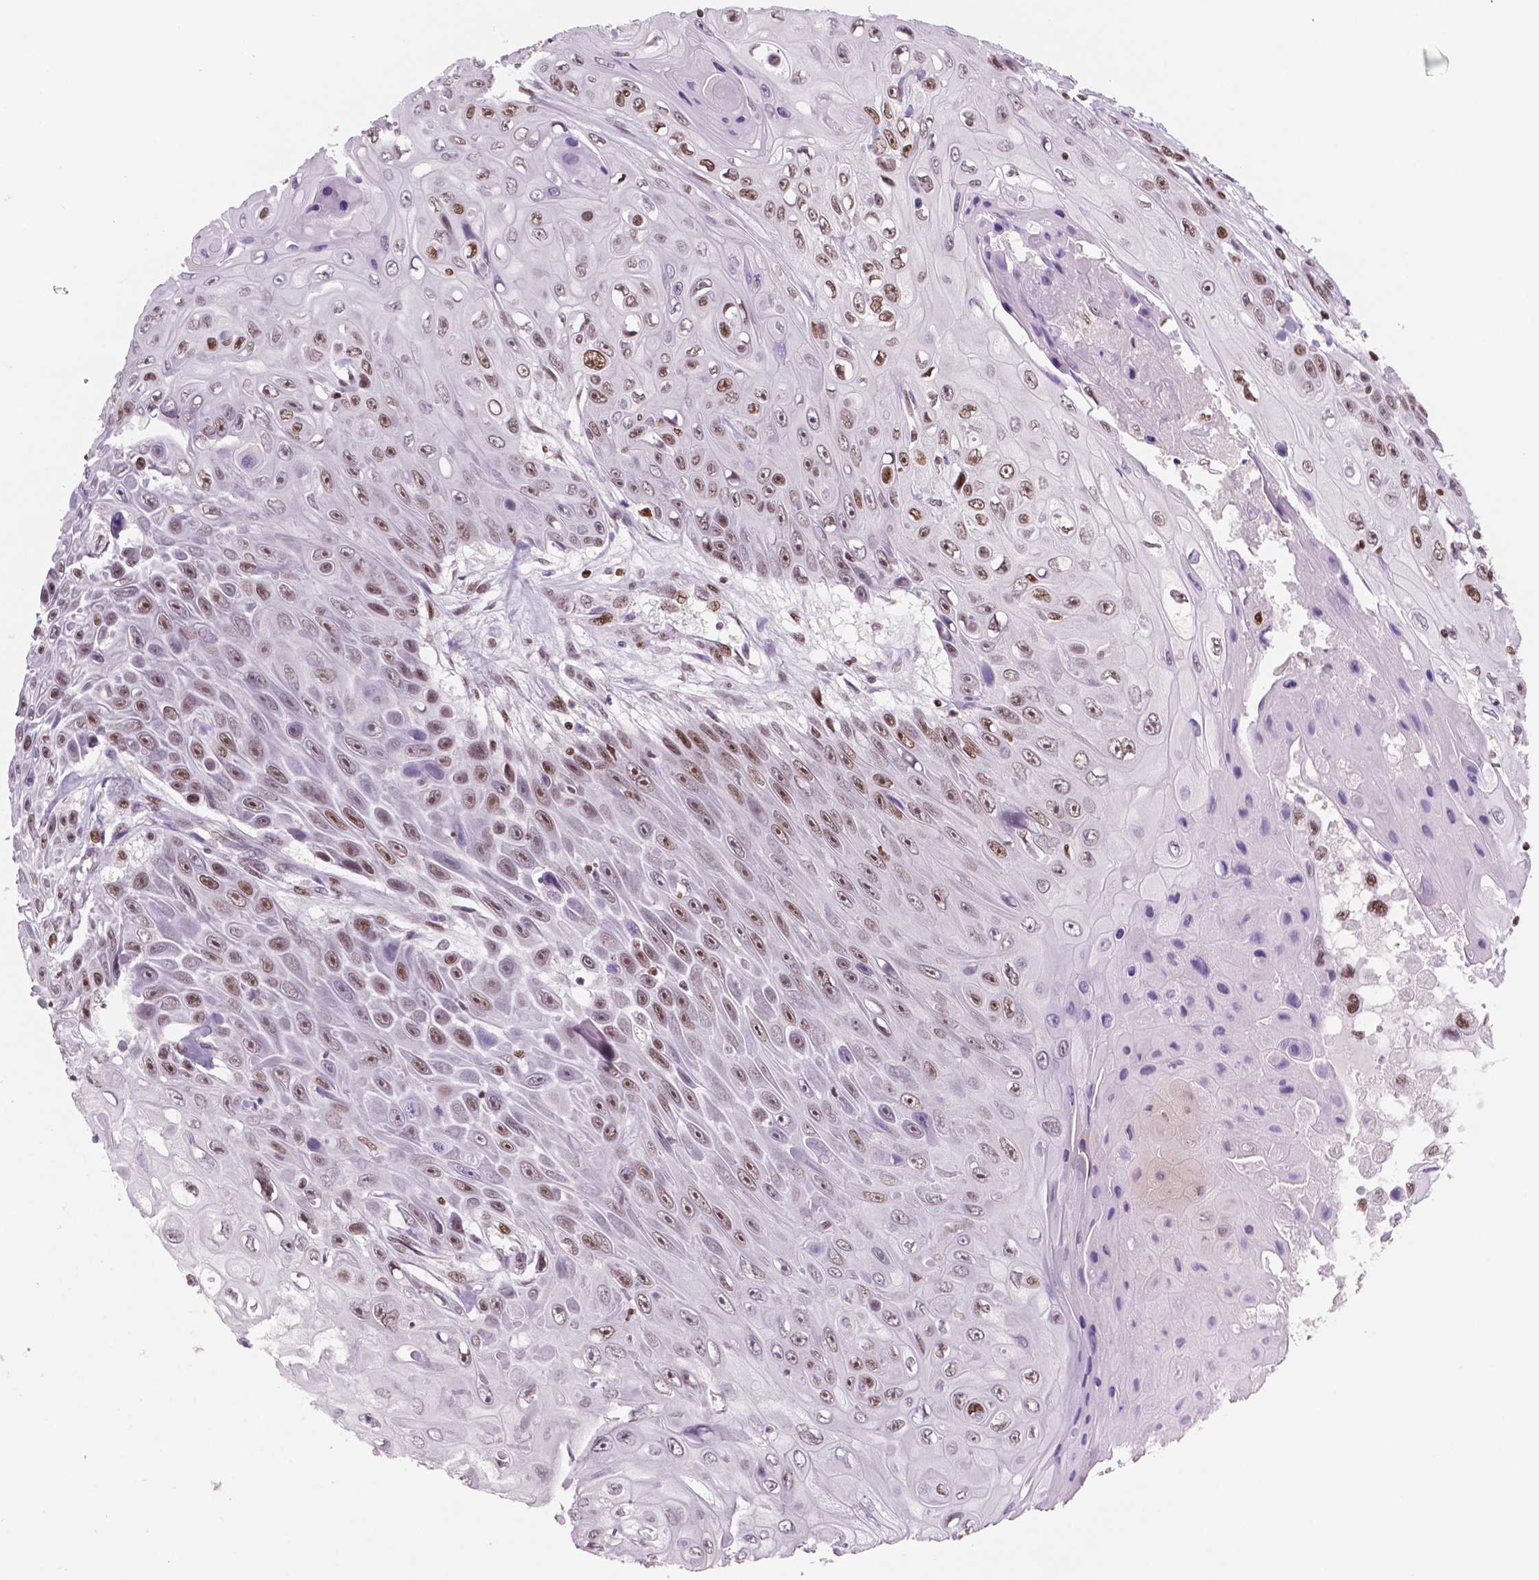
{"staining": {"intensity": "moderate", "quantity": ">75%", "location": "nuclear"}, "tissue": "skin cancer", "cell_type": "Tumor cells", "image_type": "cancer", "snomed": [{"axis": "morphology", "description": "Squamous cell carcinoma, NOS"}, {"axis": "topography", "description": "Skin"}], "caption": "Human skin squamous cell carcinoma stained with a brown dye displays moderate nuclear positive staining in approximately >75% of tumor cells.", "gene": "MSH6", "patient": {"sex": "male", "age": 82}}